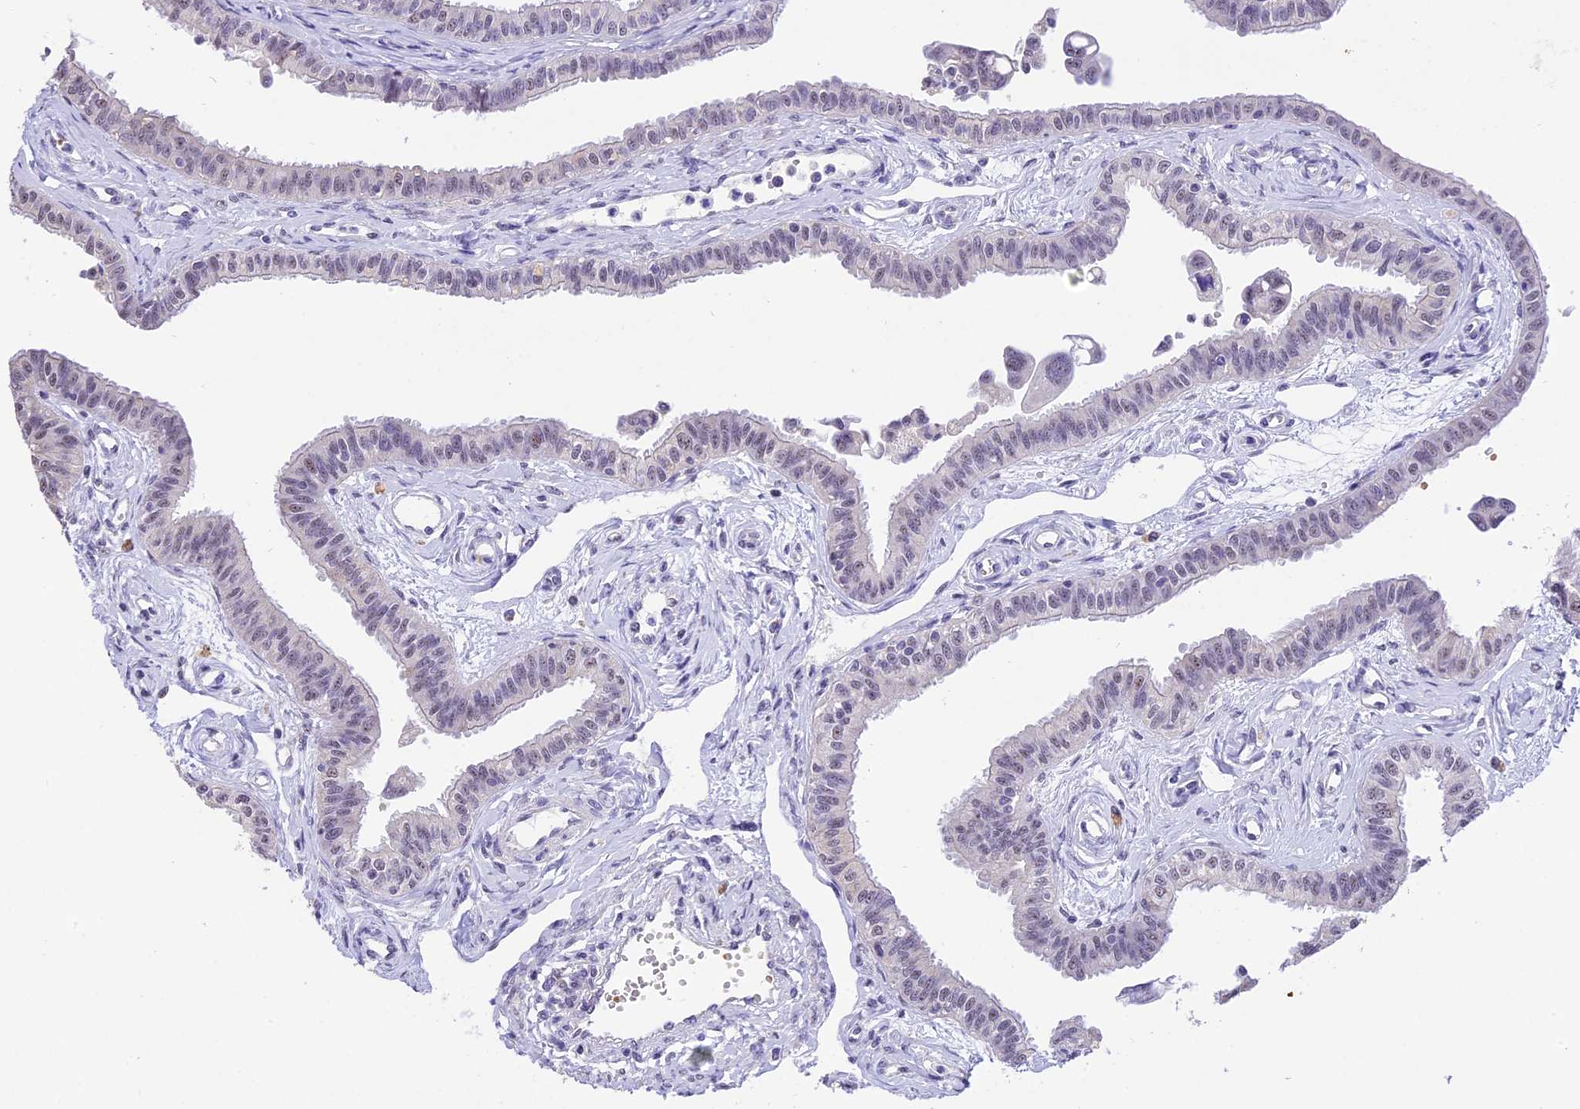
{"staining": {"intensity": "negative", "quantity": "none", "location": "none"}, "tissue": "fallopian tube", "cell_type": "Glandular cells", "image_type": "normal", "snomed": [{"axis": "morphology", "description": "Normal tissue, NOS"}, {"axis": "morphology", "description": "Carcinoma, NOS"}, {"axis": "topography", "description": "Fallopian tube"}, {"axis": "topography", "description": "Ovary"}], "caption": "Immunohistochemical staining of unremarkable human fallopian tube exhibits no significant expression in glandular cells. (Immunohistochemistry (ihc), brightfield microscopy, high magnification).", "gene": "AHSP", "patient": {"sex": "female", "age": 59}}